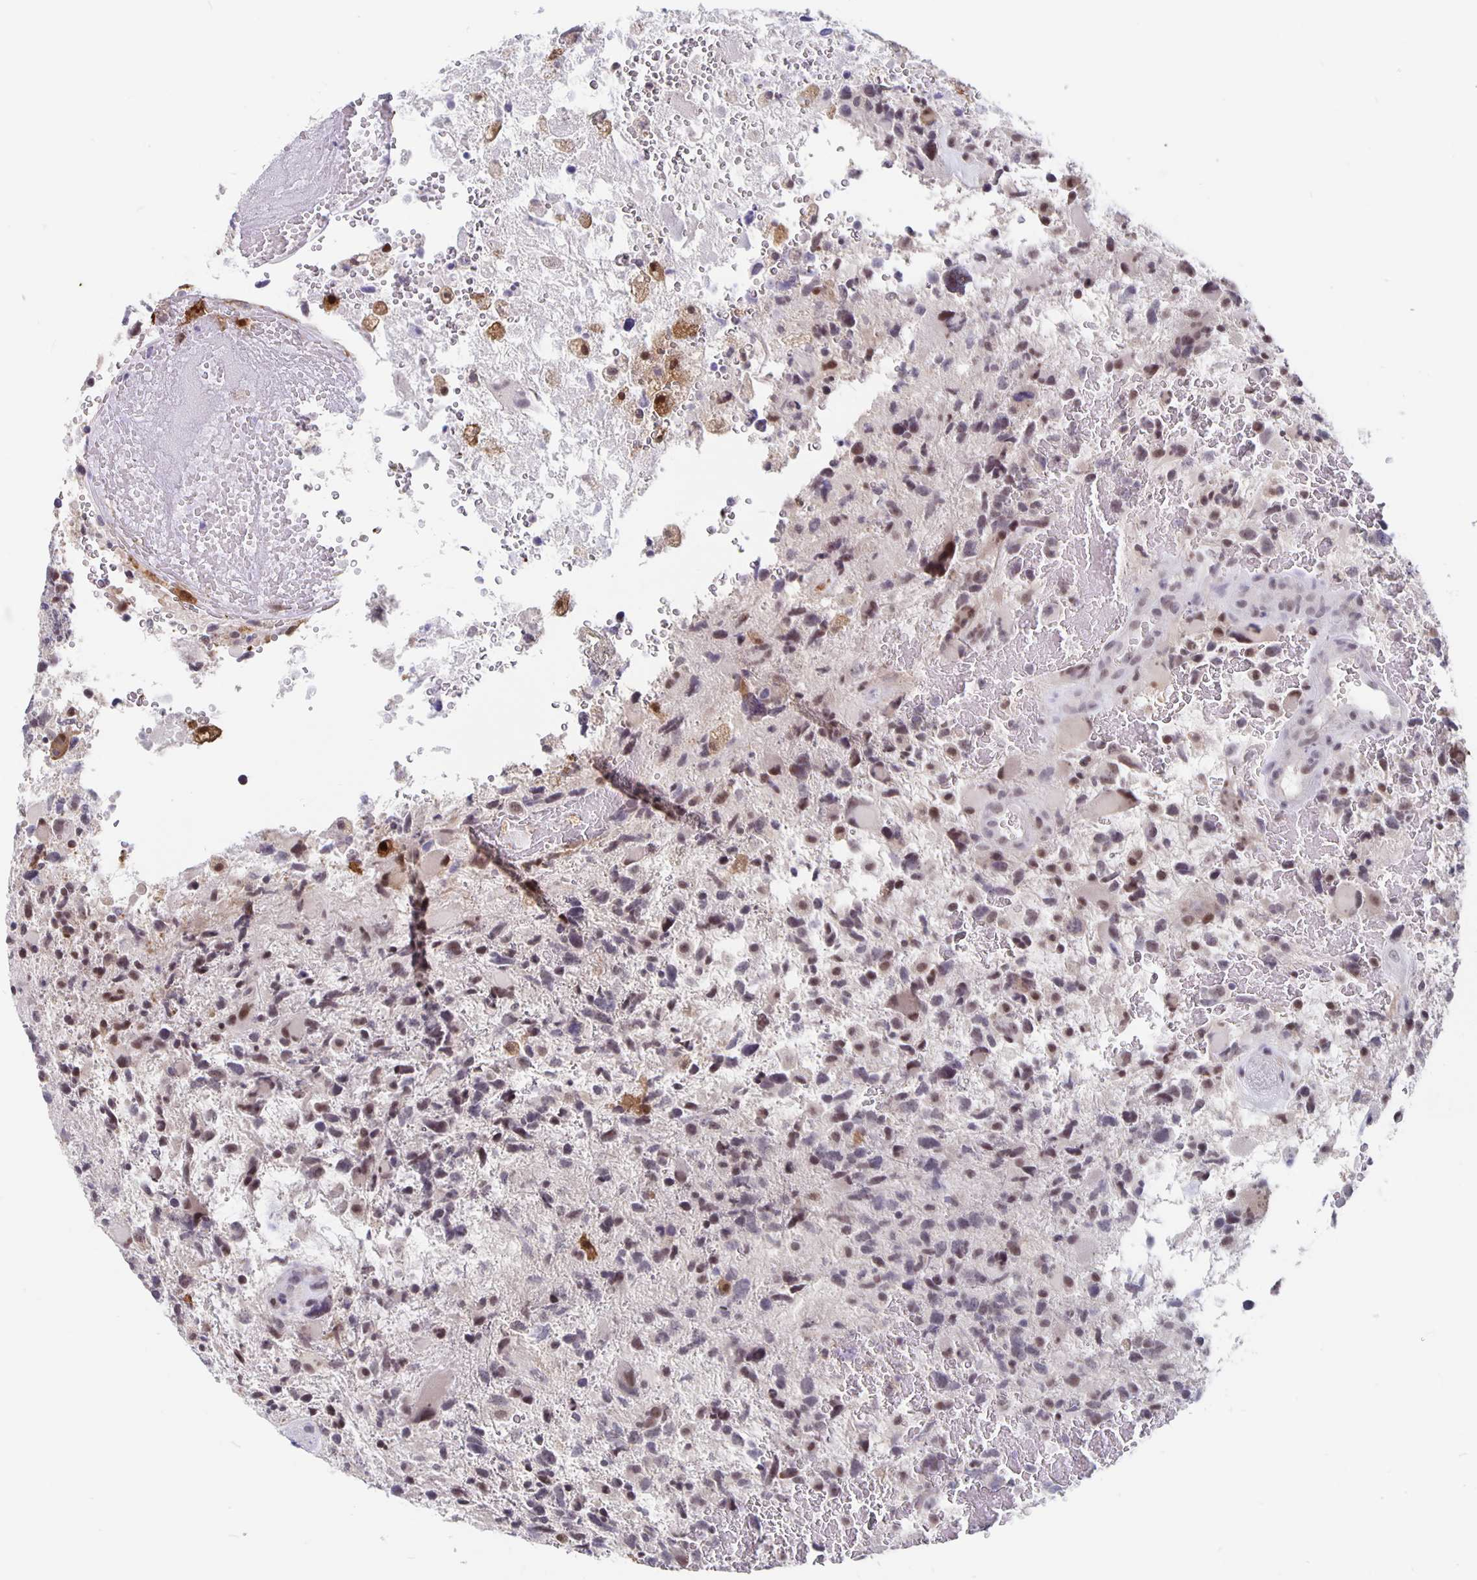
{"staining": {"intensity": "weak", "quantity": ">75%", "location": "nuclear"}, "tissue": "glioma", "cell_type": "Tumor cells", "image_type": "cancer", "snomed": [{"axis": "morphology", "description": "Glioma, malignant, High grade"}, {"axis": "topography", "description": "Brain"}], "caption": "Immunohistochemistry micrograph of high-grade glioma (malignant) stained for a protein (brown), which displays low levels of weak nuclear expression in approximately >75% of tumor cells.", "gene": "ZNF691", "patient": {"sex": "female", "age": 71}}